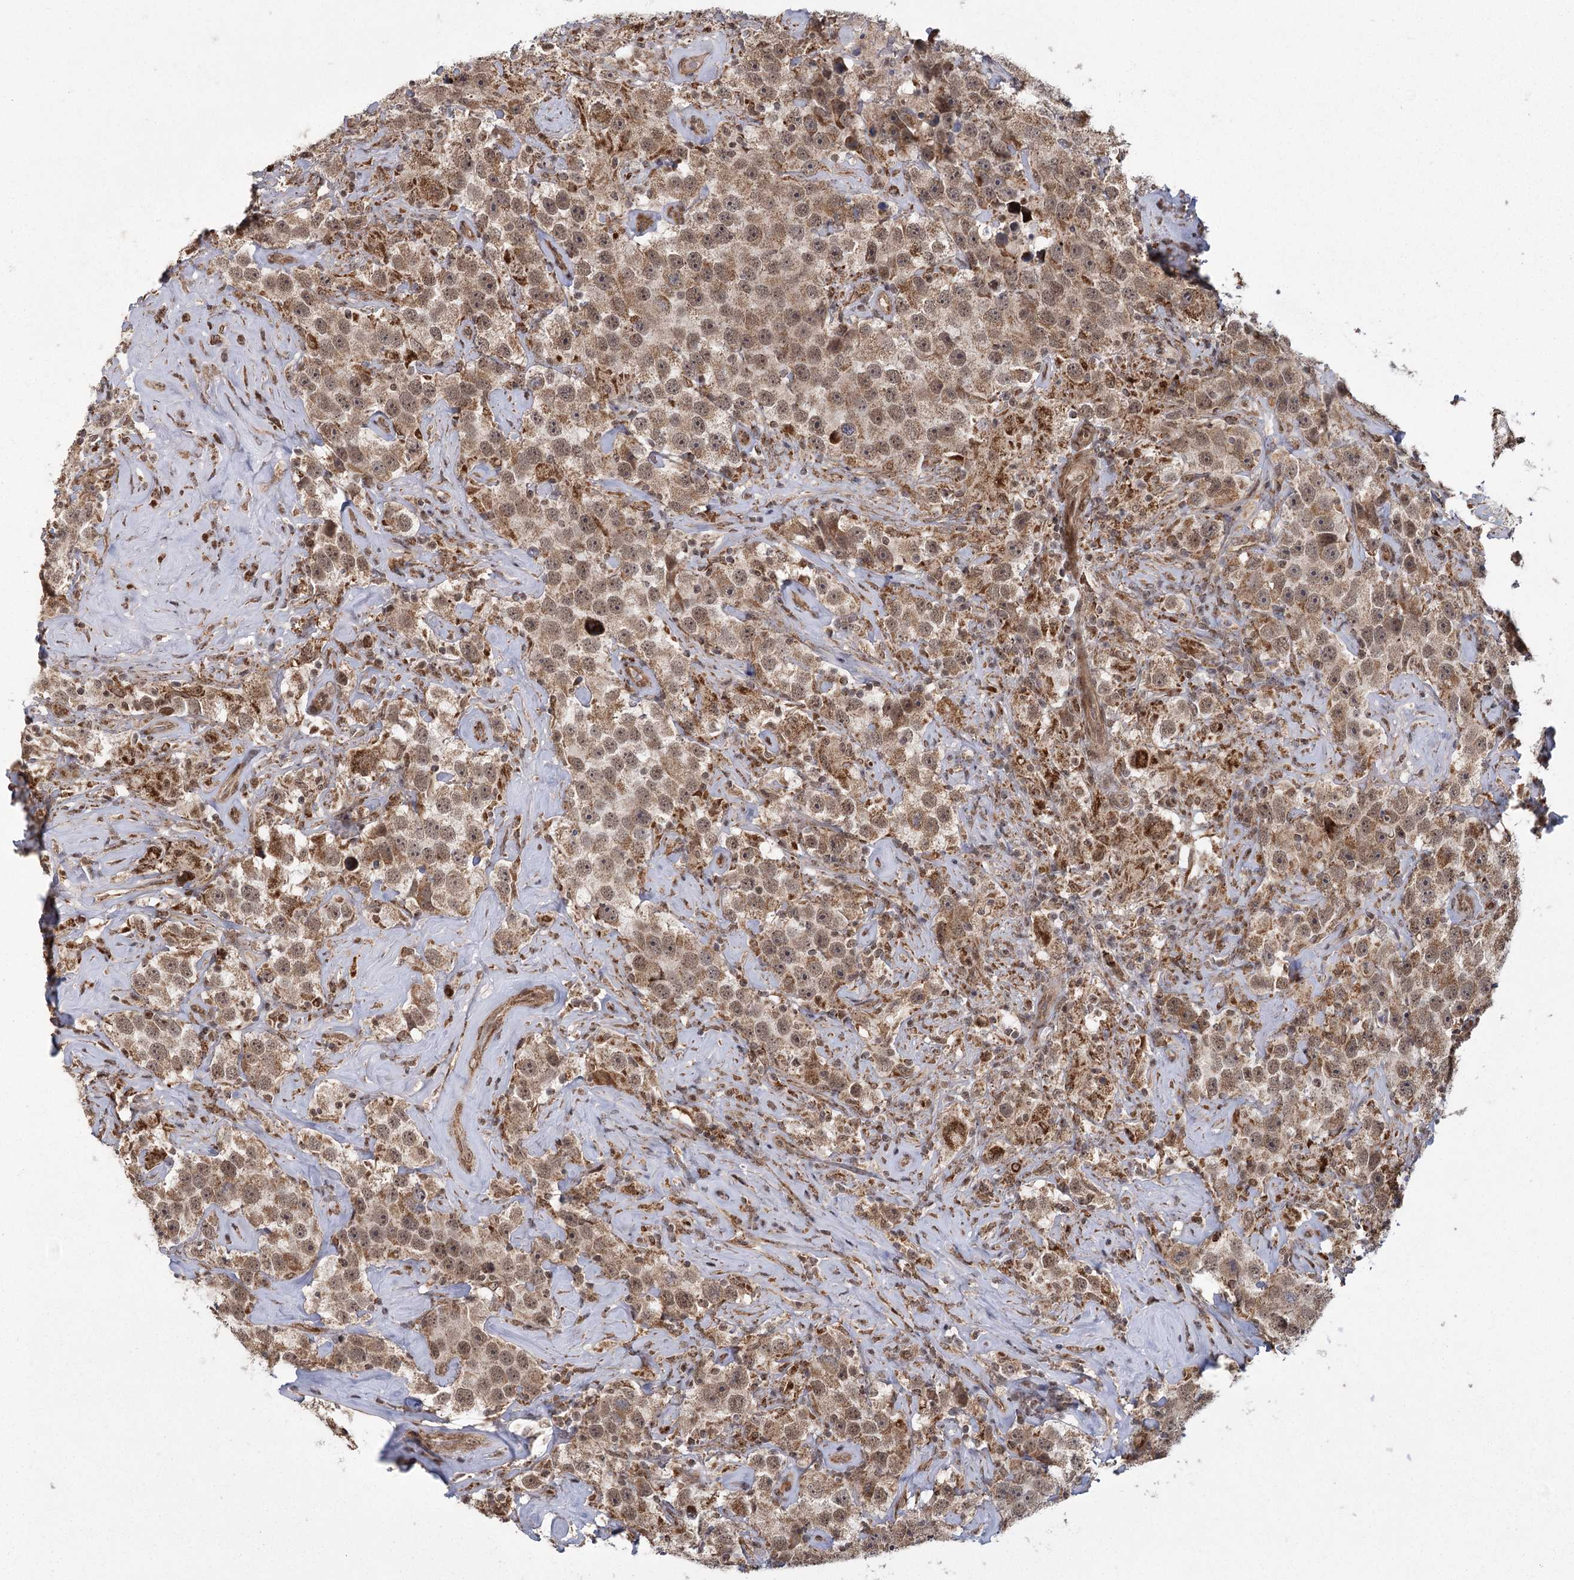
{"staining": {"intensity": "moderate", "quantity": ">75%", "location": "cytoplasmic/membranous,nuclear"}, "tissue": "testis cancer", "cell_type": "Tumor cells", "image_type": "cancer", "snomed": [{"axis": "morphology", "description": "Seminoma, NOS"}, {"axis": "topography", "description": "Testis"}], "caption": "Immunohistochemical staining of testis cancer exhibits moderate cytoplasmic/membranous and nuclear protein expression in about >75% of tumor cells.", "gene": "ZCCHC24", "patient": {"sex": "male", "age": 49}}